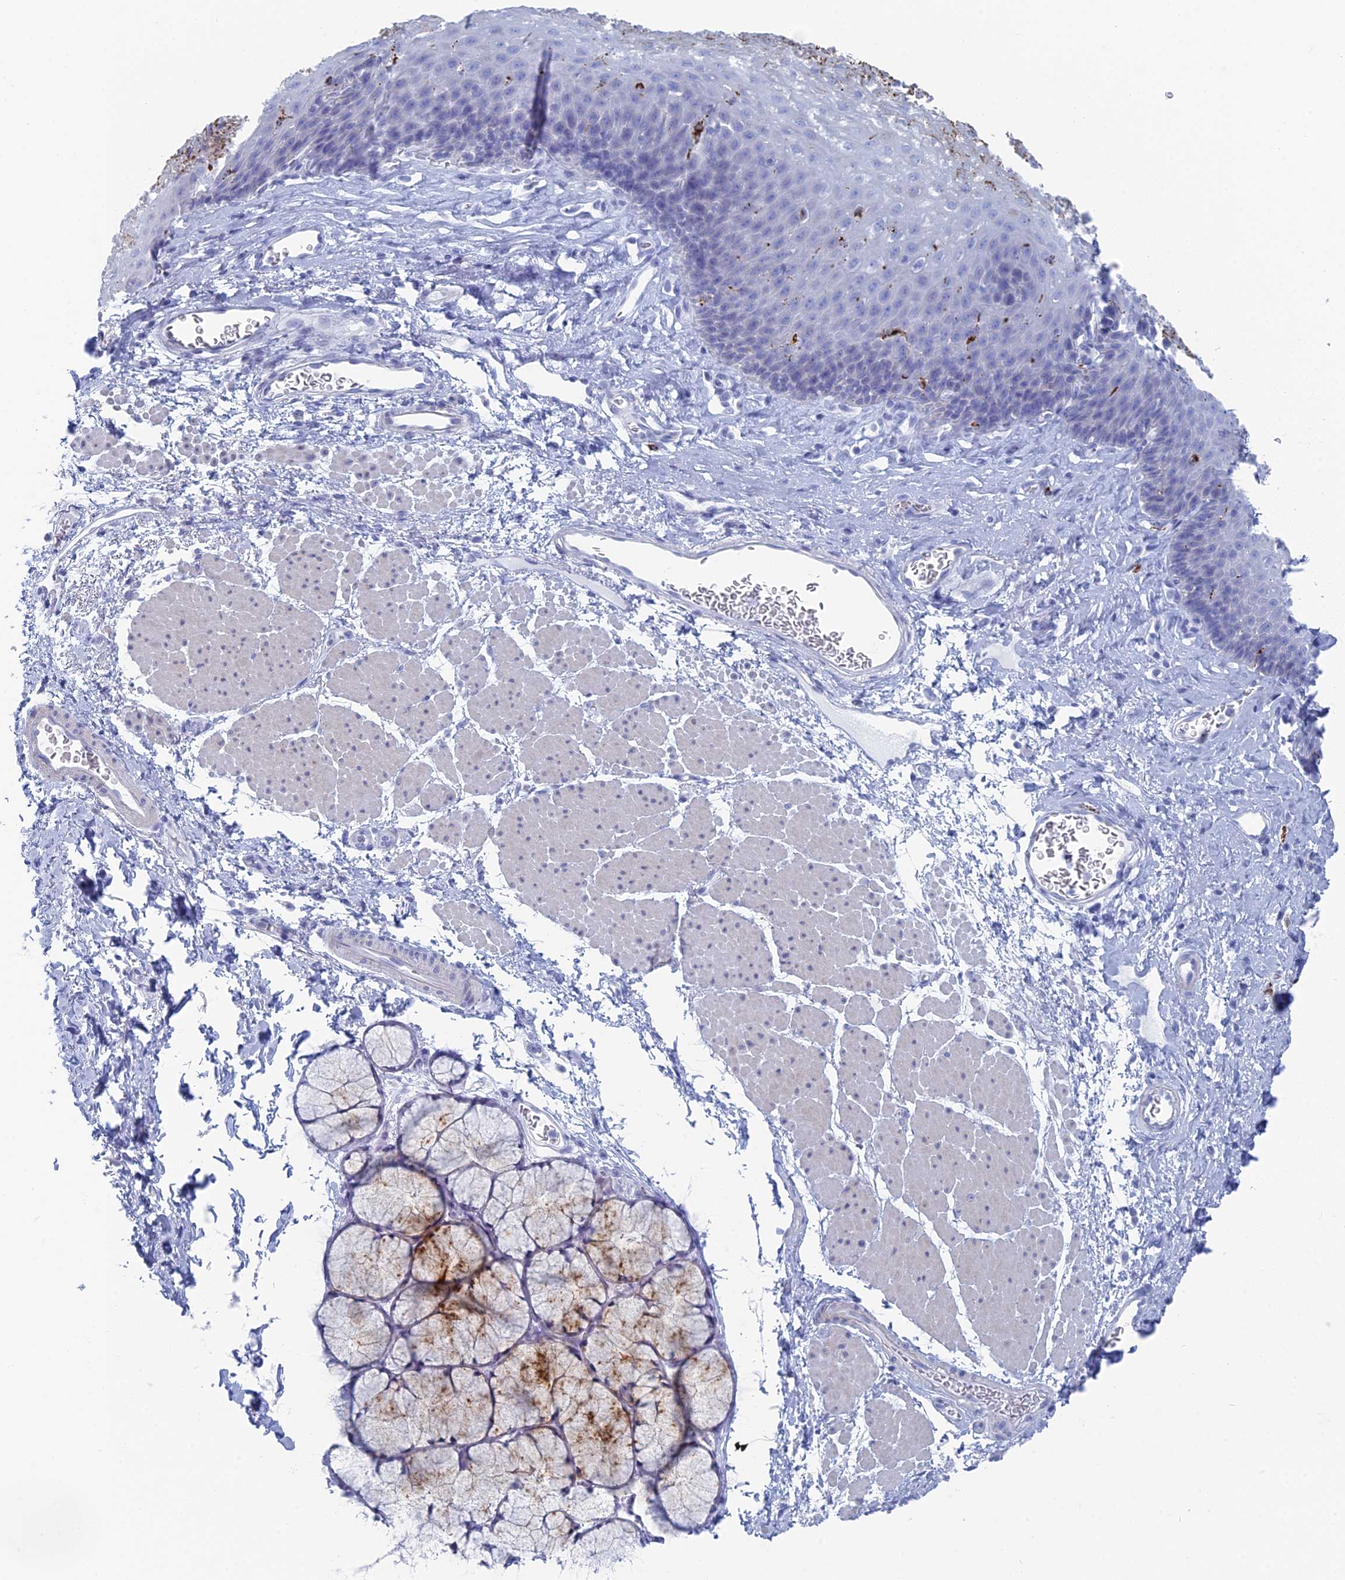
{"staining": {"intensity": "negative", "quantity": "none", "location": "none"}, "tissue": "esophagus", "cell_type": "Squamous epithelial cells", "image_type": "normal", "snomed": [{"axis": "morphology", "description": "Normal tissue, NOS"}, {"axis": "topography", "description": "Esophagus"}], "caption": "Esophagus was stained to show a protein in brown. There is no significant expression in squamous epithelial cells. (DAB immunohistochemistry, high magnification).", "gene": "ALMS1", "patient": {"sex": "female", "age": 66}}